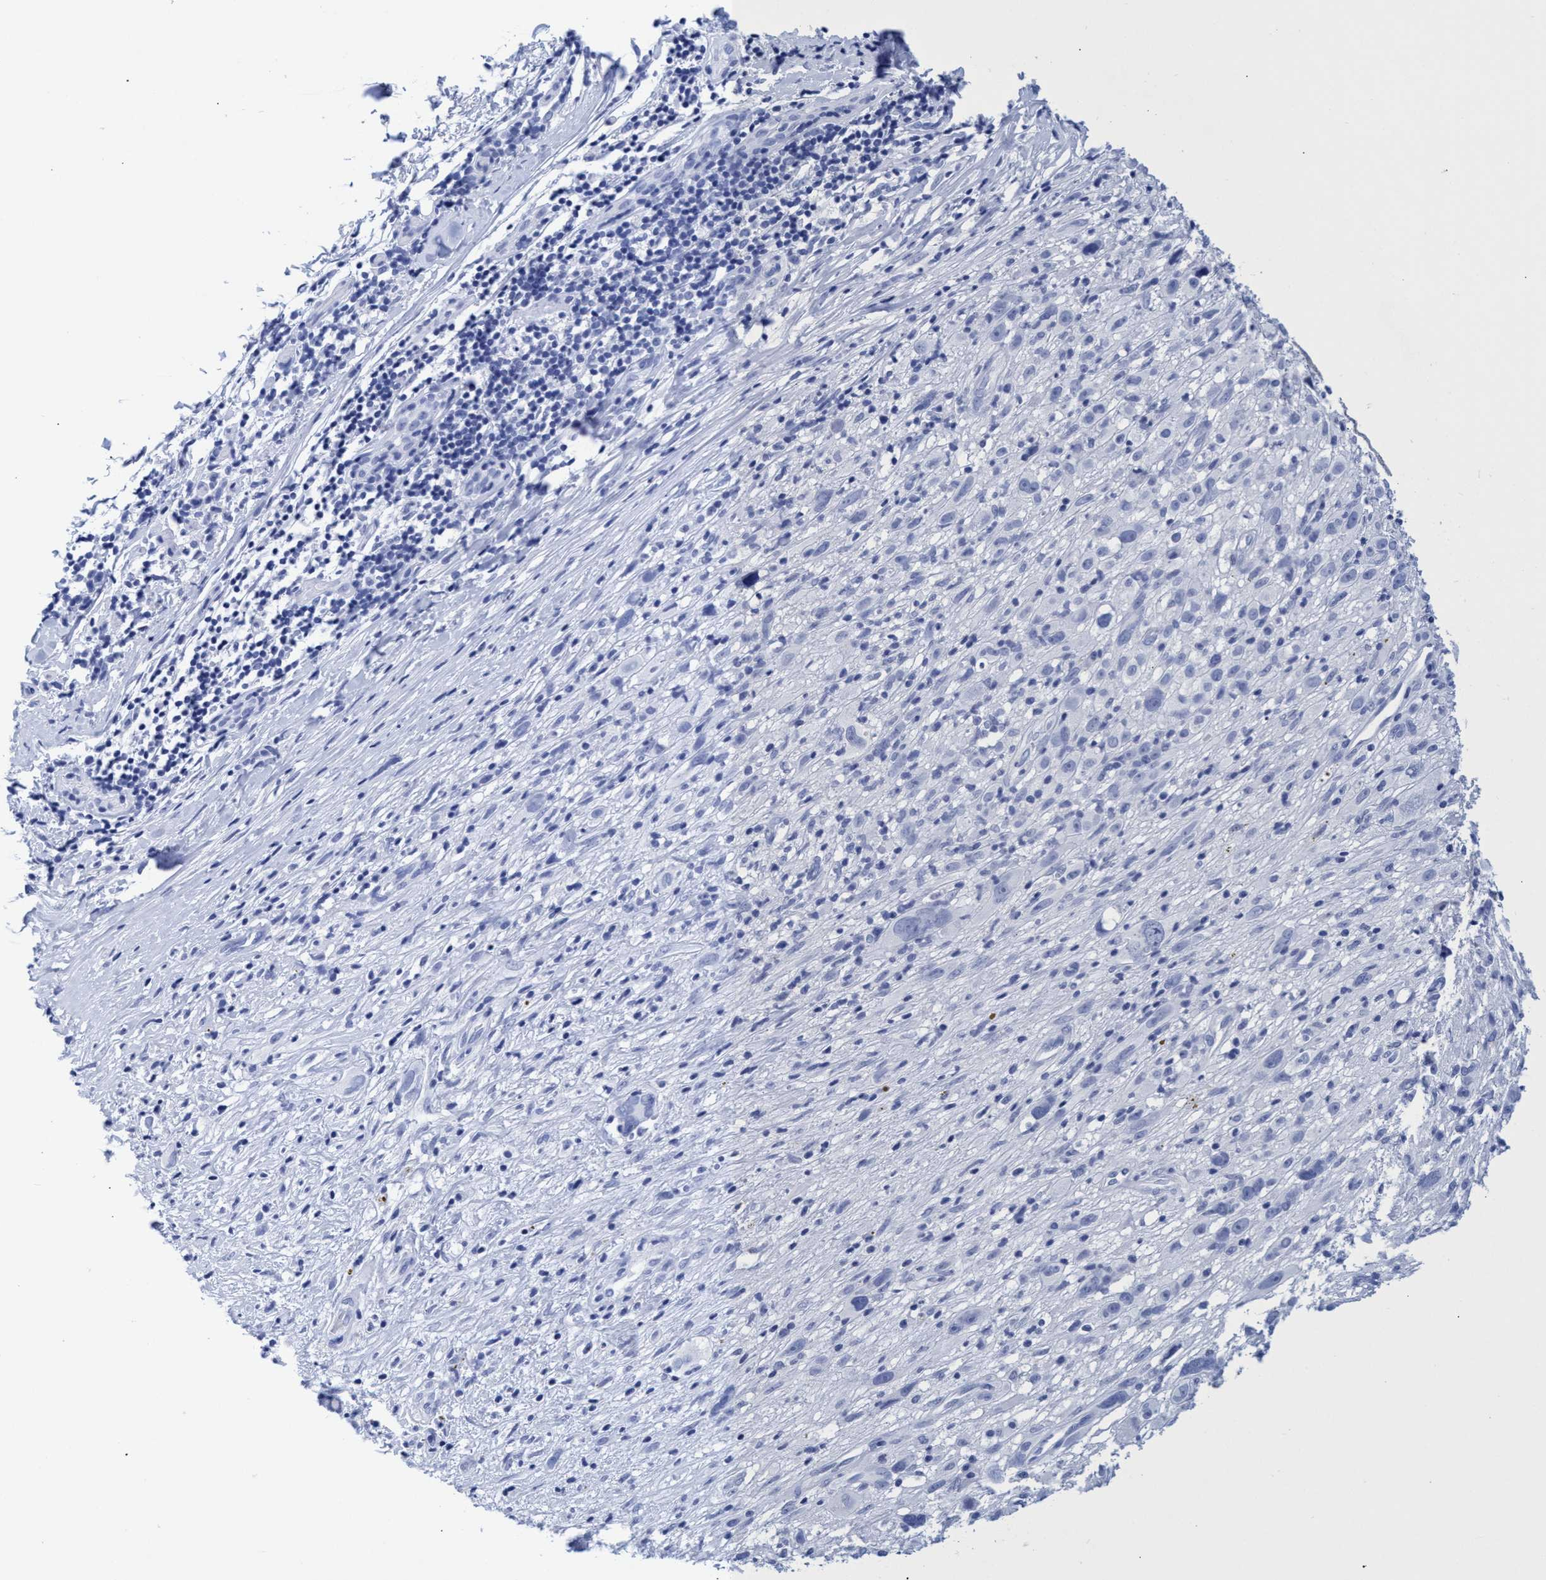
{"staining": {"intensity": "negative", "quantity": "none", "location": "none"}, "tissue": "melanoma", "cell_type": "Tumor cells", "image_type": "cancer", "snomed": [{"axis": "morphology", "description": "Malignant melanoma, NOS"}, {"axis": "topography", "description": "Skin"}], "caption": "Human malignant melanoma stained for a protein using immunohistochemistry displays no positivity in tumor cells.", "gene": "INSL6", "patient": {"sex": "female", "age": 55}}